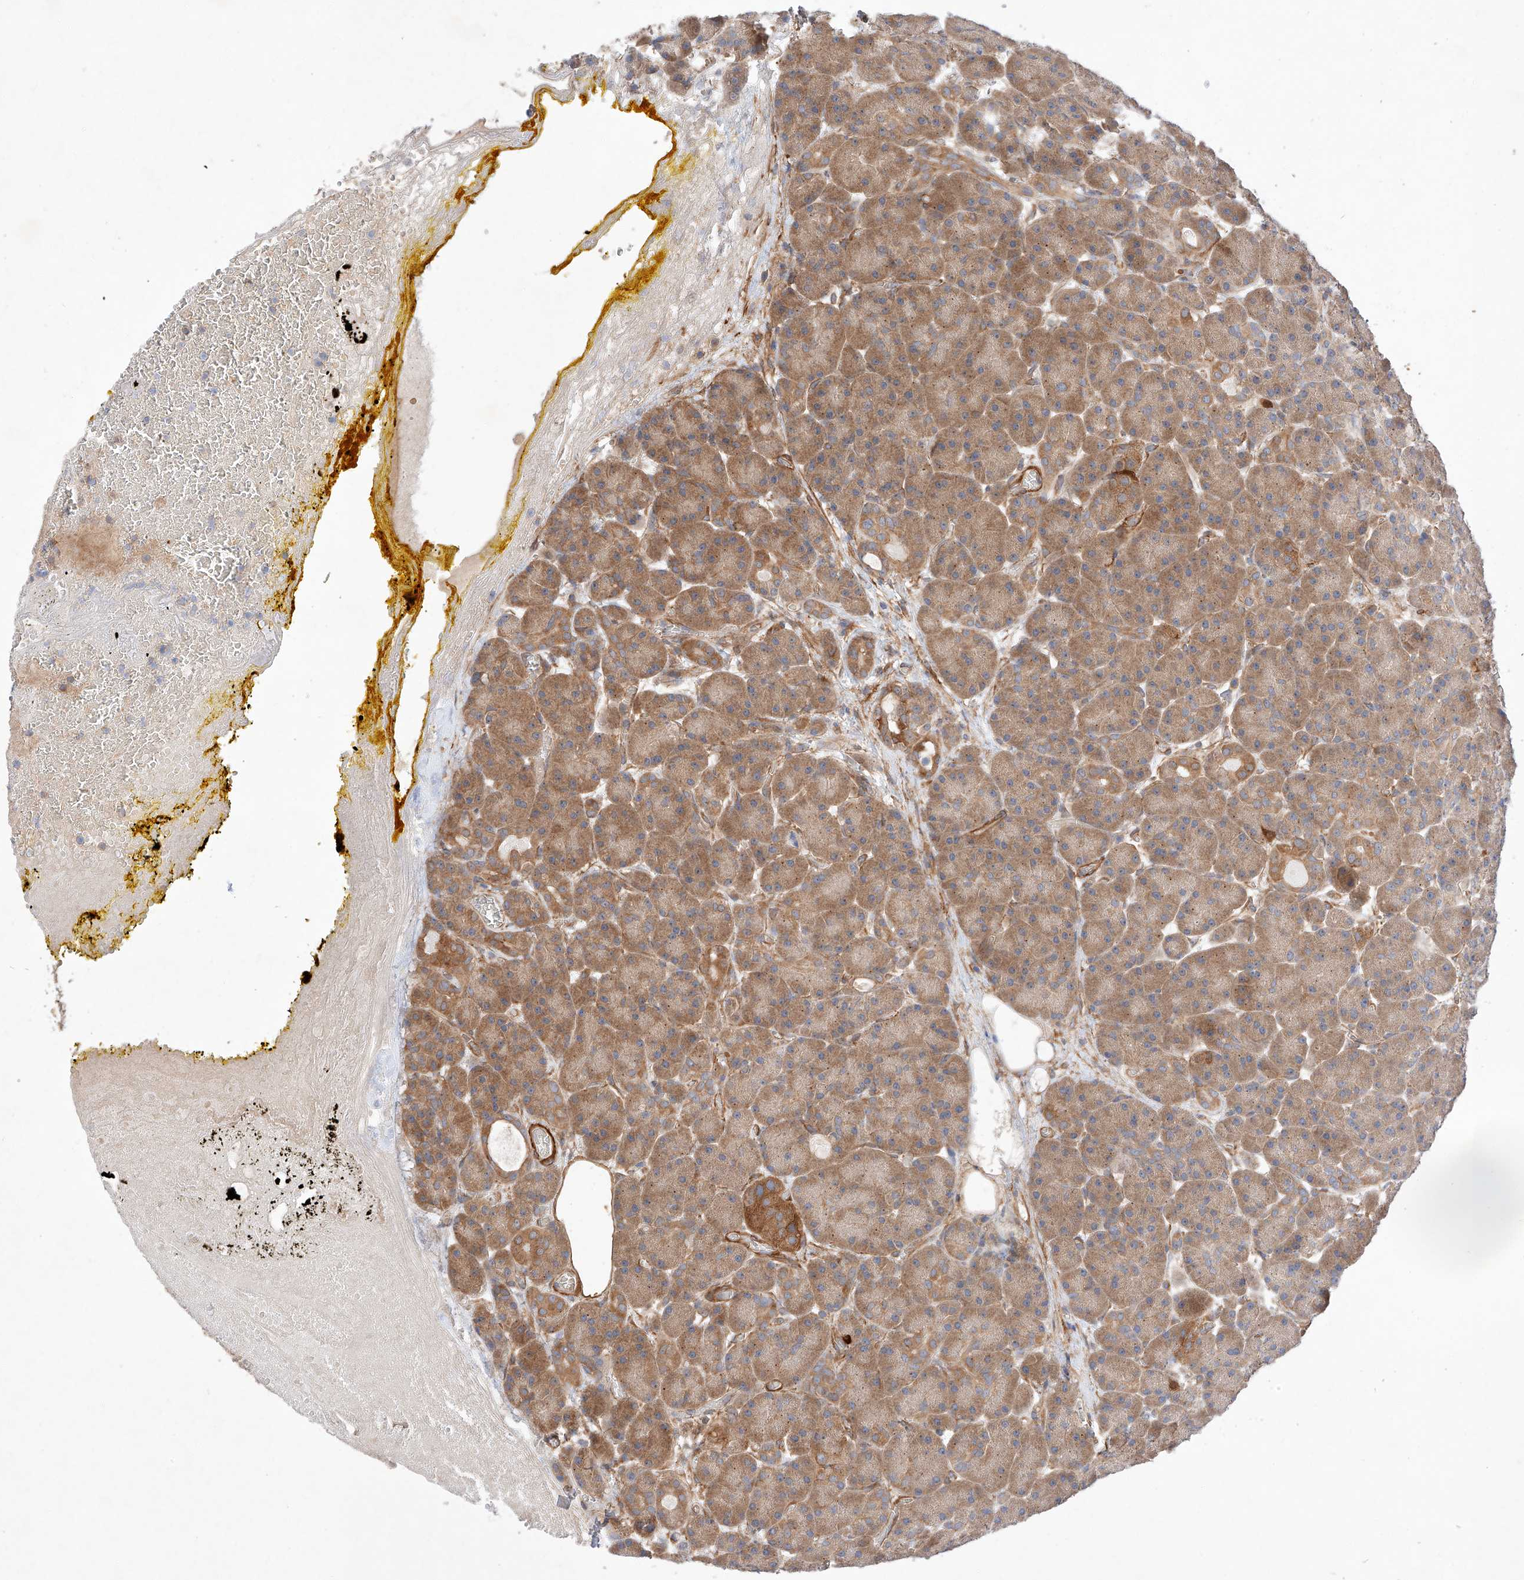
{"staining": {"intensity": "moderate", "quantity": ">75%", "location": "cytoplasmic/membranous"}, "tissue": "pancreas", "cell_type": "Exocrine glandular cells", "image_type": "normal", "snomed": [{"axis": "morphology", "description": "Normal tissue, NOS"}, {"axis": "topography", "description": "Pancreas"}], "caption": "Protein expression analysis of unremarkable pancreas shows moderate cytoplasmic/membranous expression in about >75% of exocrine glandular cells.", "gene": "RAB23", "patient": {"sex": "male", "age": 63}}